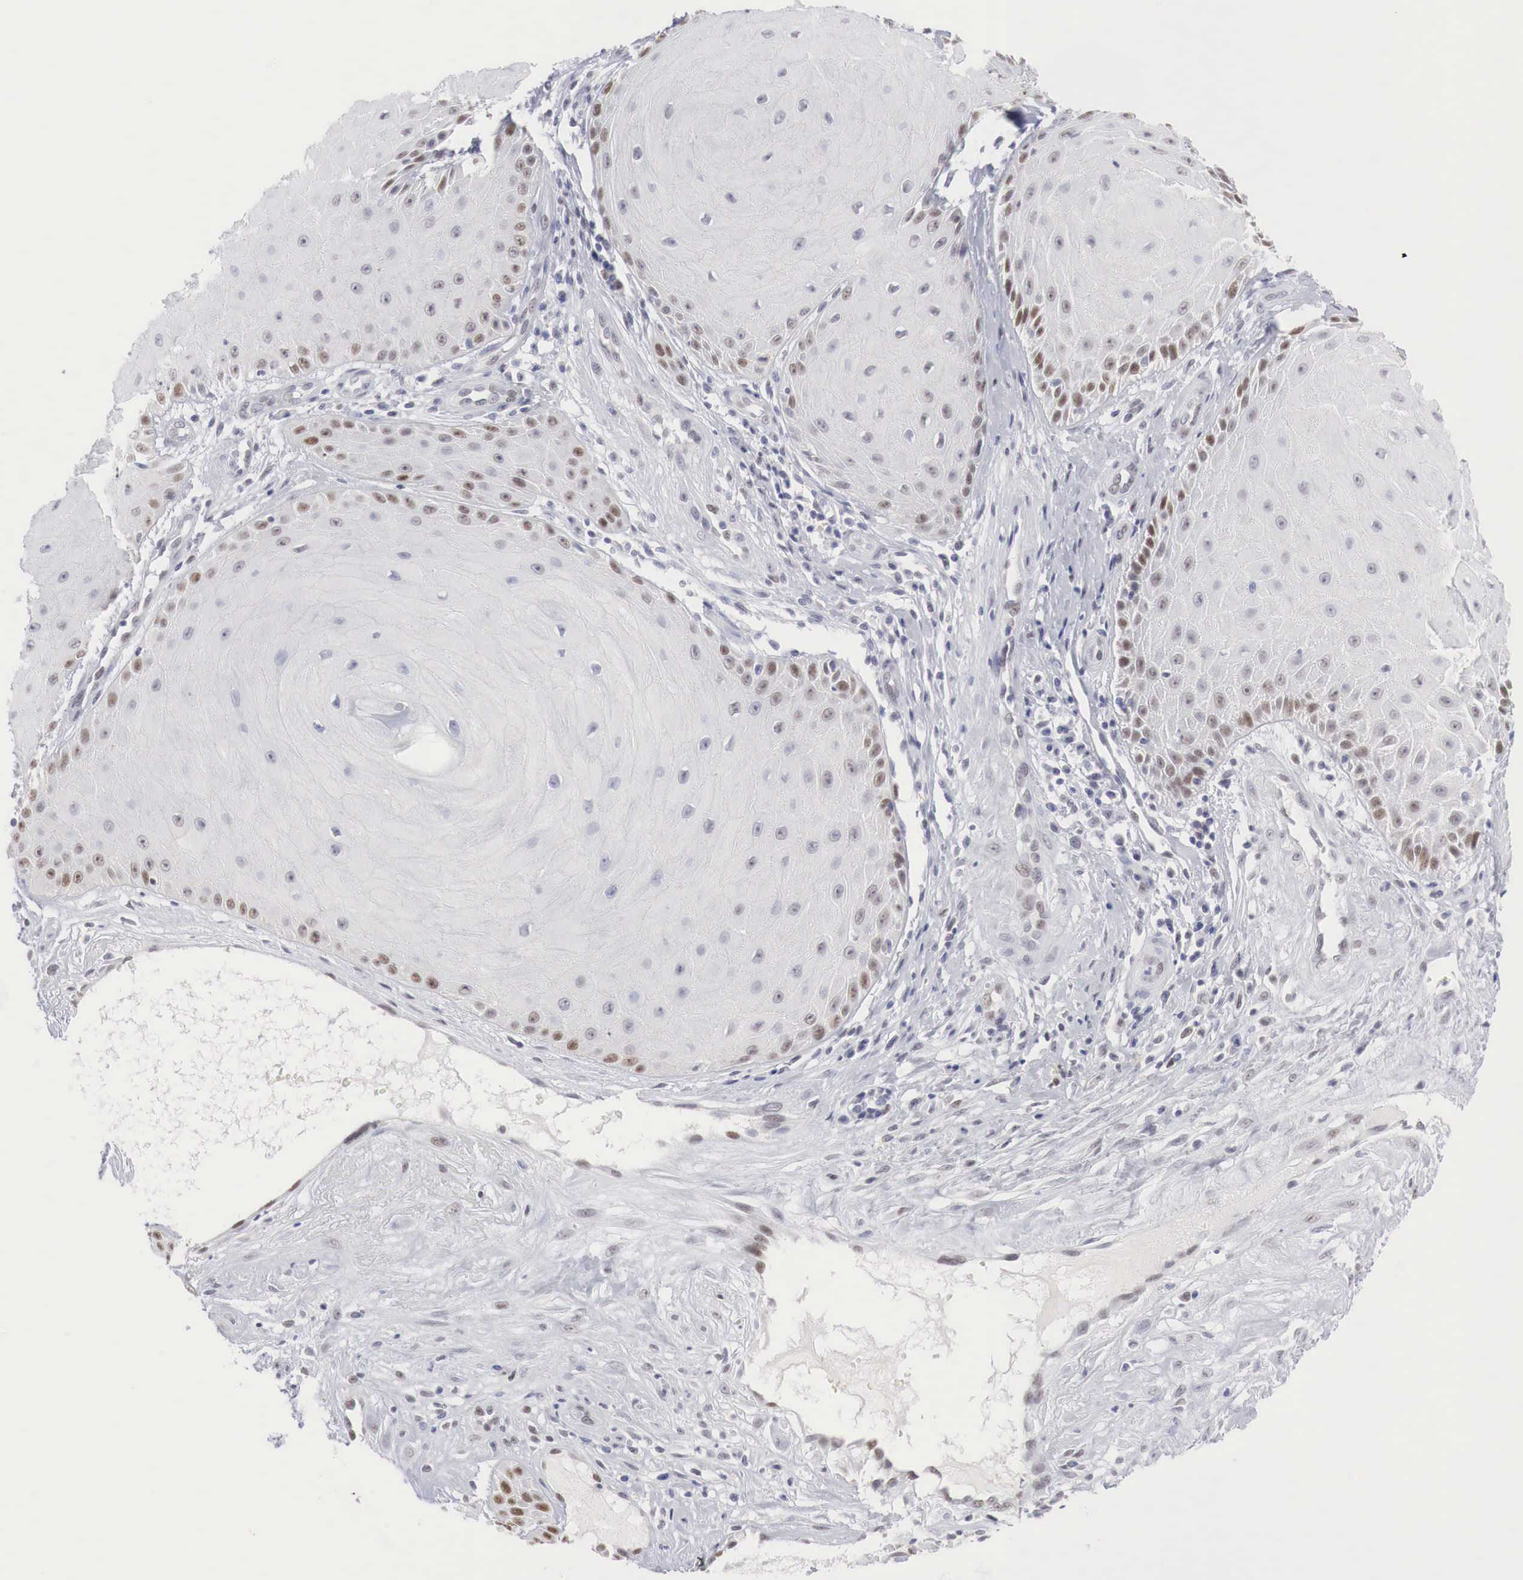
{"staining": {"intensity": "moderate", "quantity": "25%-75%", "location": "nuclear"}, "tissue": "skin cancer", "cell_type": "Tumor cells", "image_type": "cancer", "snomed": [{"axis": "morphology", "description": "Squamous cell carcinoma, NOS"}, {"axis": "topography", "description": "Skin"}], "caption": "Skin squamous cell carcinoma stained with DAB IHC displays medium levels of moderate nuclear staining in approximately 25%-75% of tumor cells.", "gene": "FOXP2", "patient": {"sex": "male", "age": 57}}